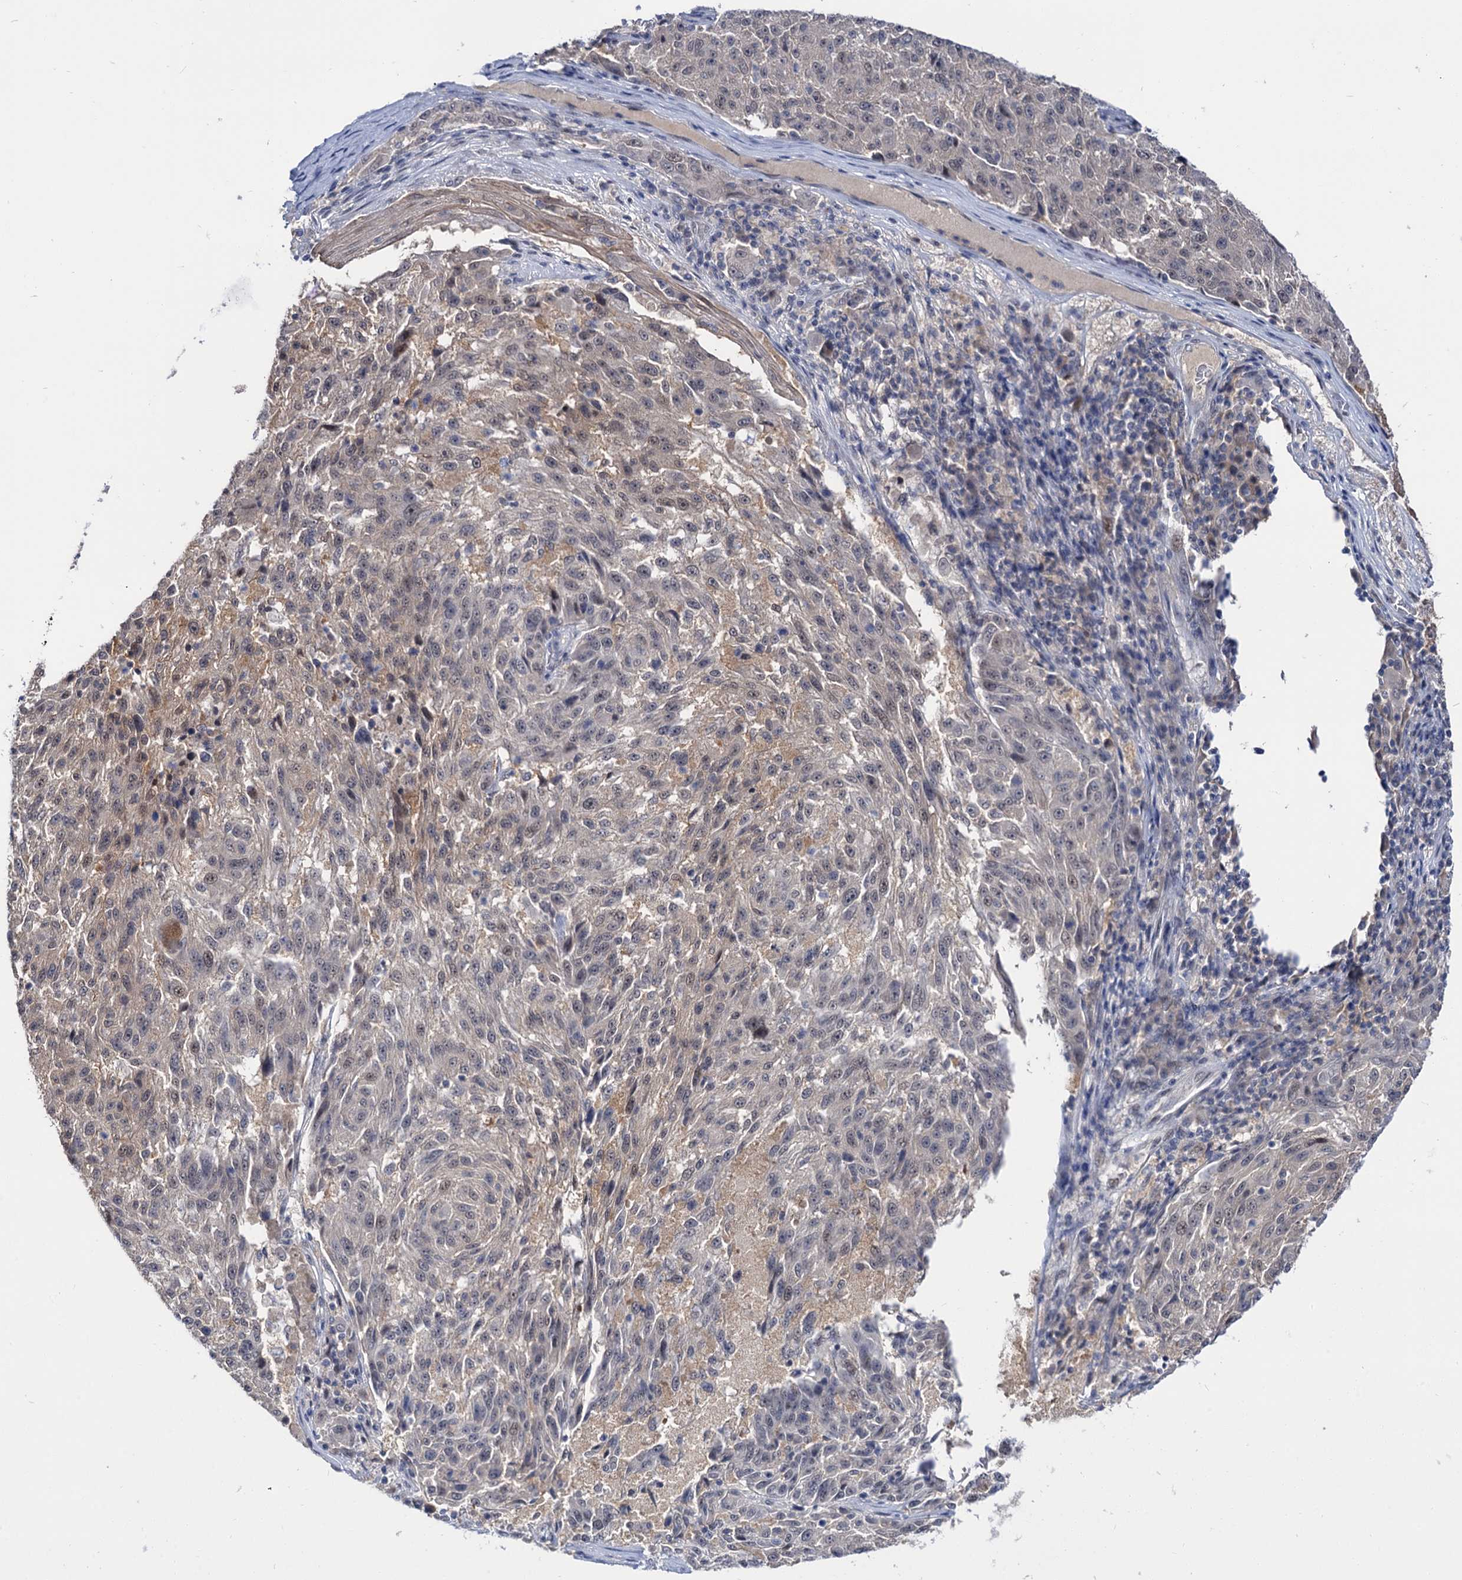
{"staining": {"intensity": "negative", "quantity": "none", "location": "none"}, "tissue": "melanoma", "cell_type": "Tumor cells", "image_type": "cancer", "snomed": [{"axis": "morphology", "description": "Malignant melanoma, NOS"}, {"axis": "topography", "description": "Skin"}], "caption": "Malignant melanoma stained for a protein using immunohistochemistry (IHC) exhibits no positivity tumor cells.", "gene": "NEK10", "patient": {"sex": "male", "age": 53}}